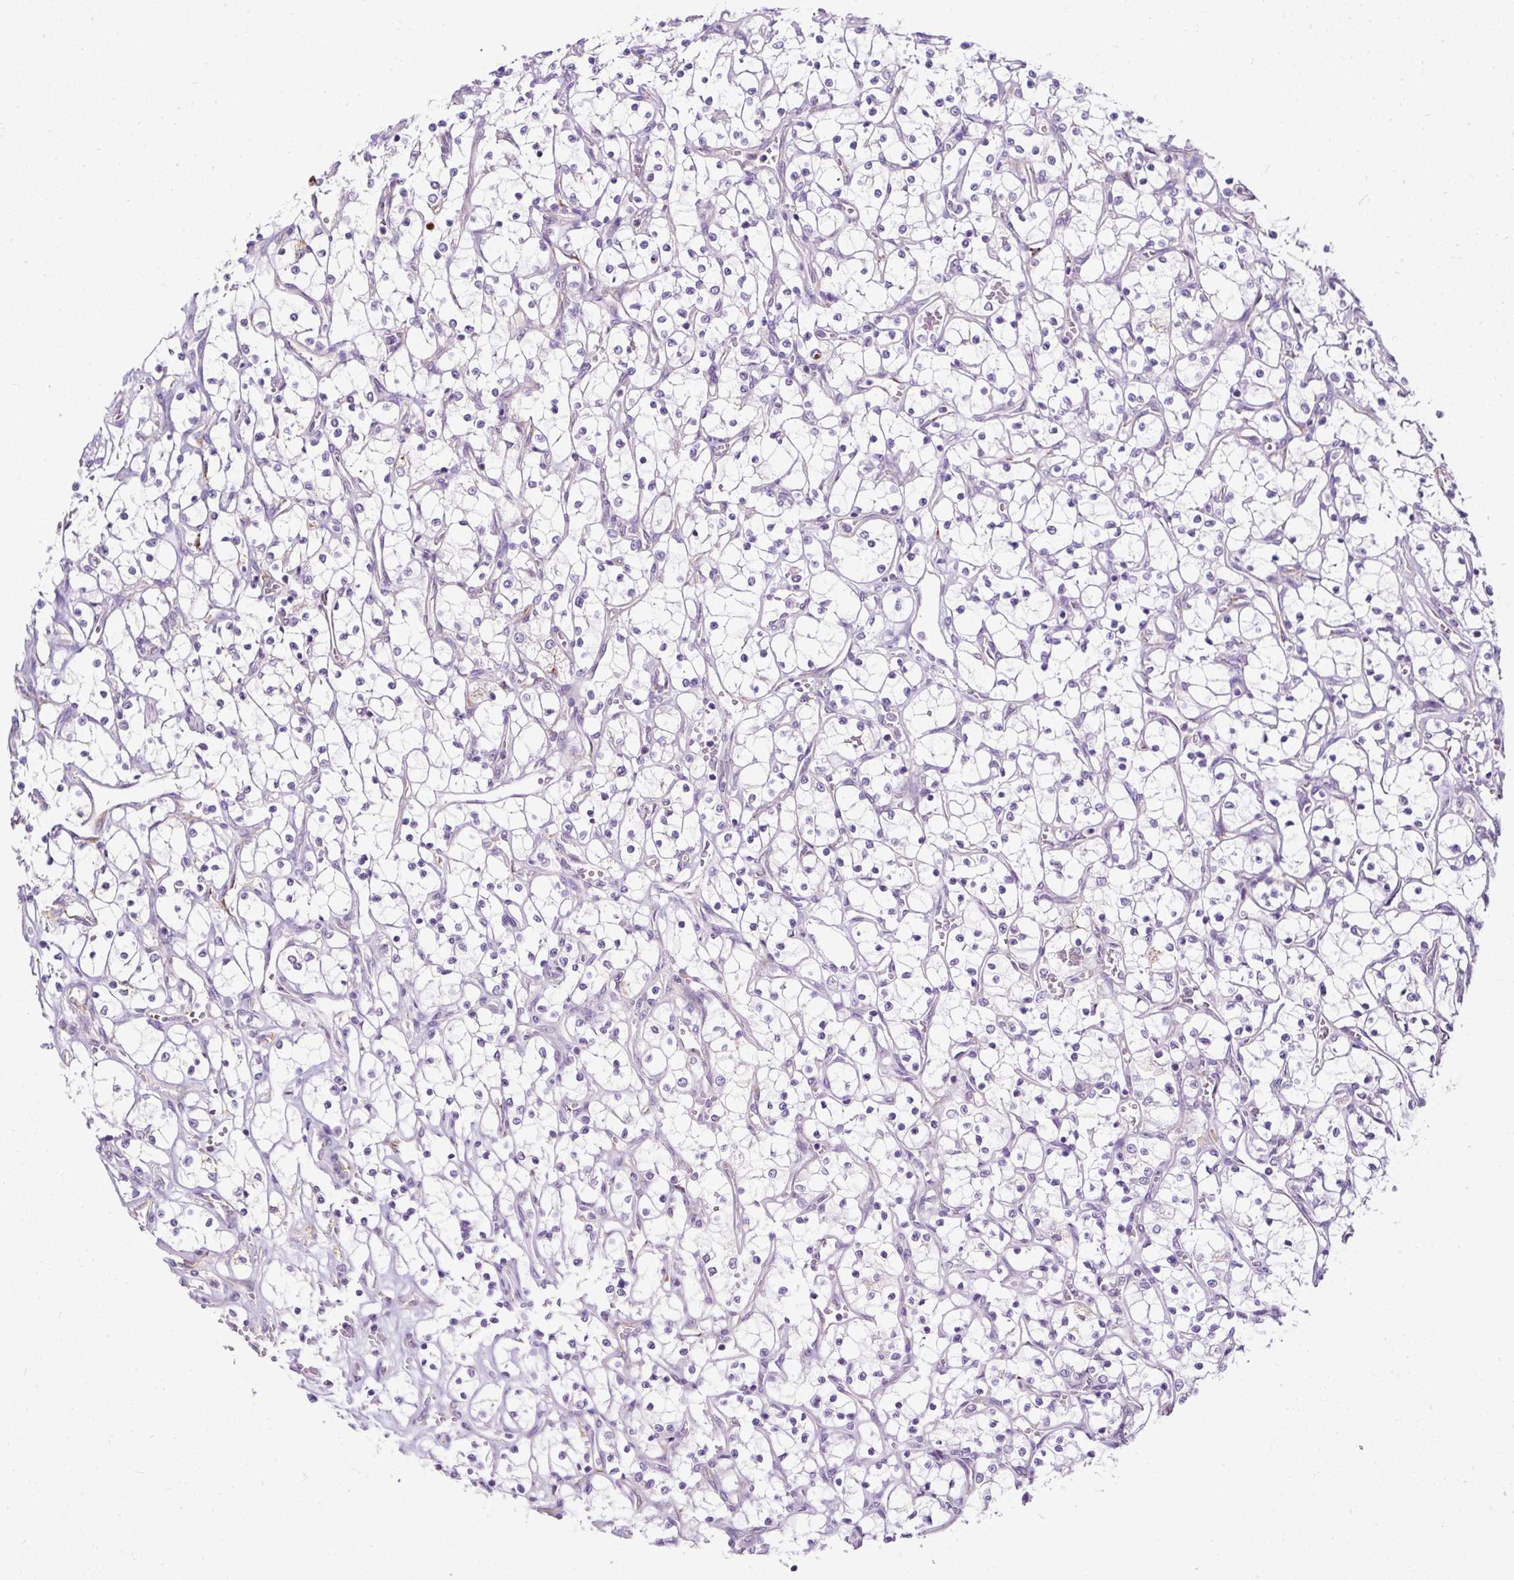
{"staining": {"intensity": "negative", "quantity": "none", "location": "none"}, "tissue": "renal cancer", "cell_type": "Tumor cells", "image_type": "cancer", "snomed": [{"axis": "morphology", "description": "Adenocarcinoma, NOS"}, {"axis": "topography", "description": "Kidney"}], "caption": "High power microscopy image of an immunohistochemistry (IHC) photomicrograph of renal cancer, revealing no significant positivity in tumor cells. (DAB (3,3'-diaminobenzidine) IHC visualized using brightfield microscopy, high magnification).", "gene": "FMC1", "patient": {"sex": "female", "age": 69}}